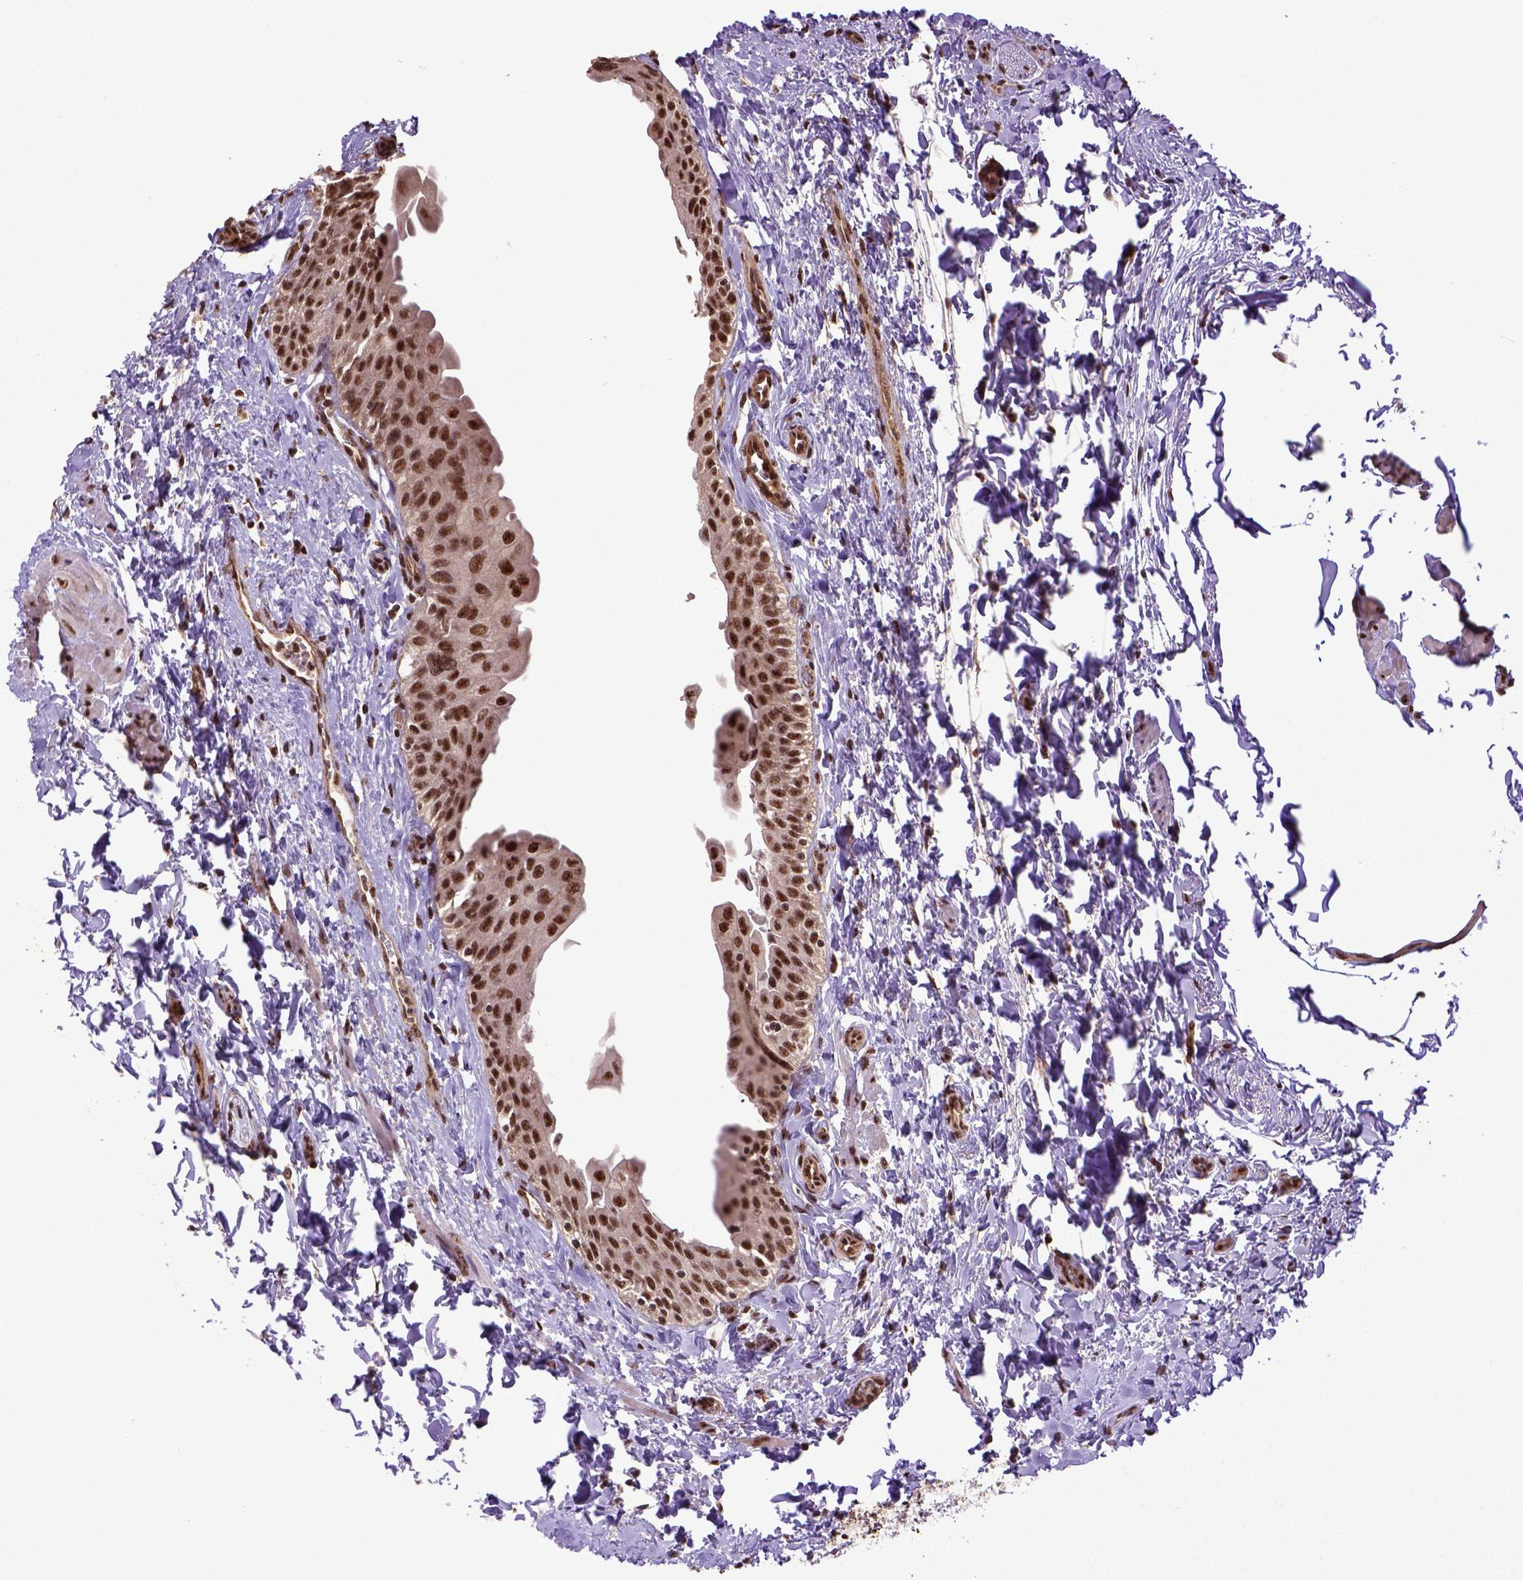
{"staining": {"intensity": "strong", "quantity": ">75%", "location": "nuclear"}, "tissue": "urinary bladder", "cell_type": "Urothelial cells", "image_type": "normal", "snomed": [{"axis": "morphology", "description": "Normal tissue, NOS"}, {"axis": "topography", "description": "Urinary bladder"}], "caption": "Strong nuclear staining is identified in about >75% of urothelial cells in normal urinary bladder.", "gene": "PPIG", "patient": {"sex": "male", "age": 56}}